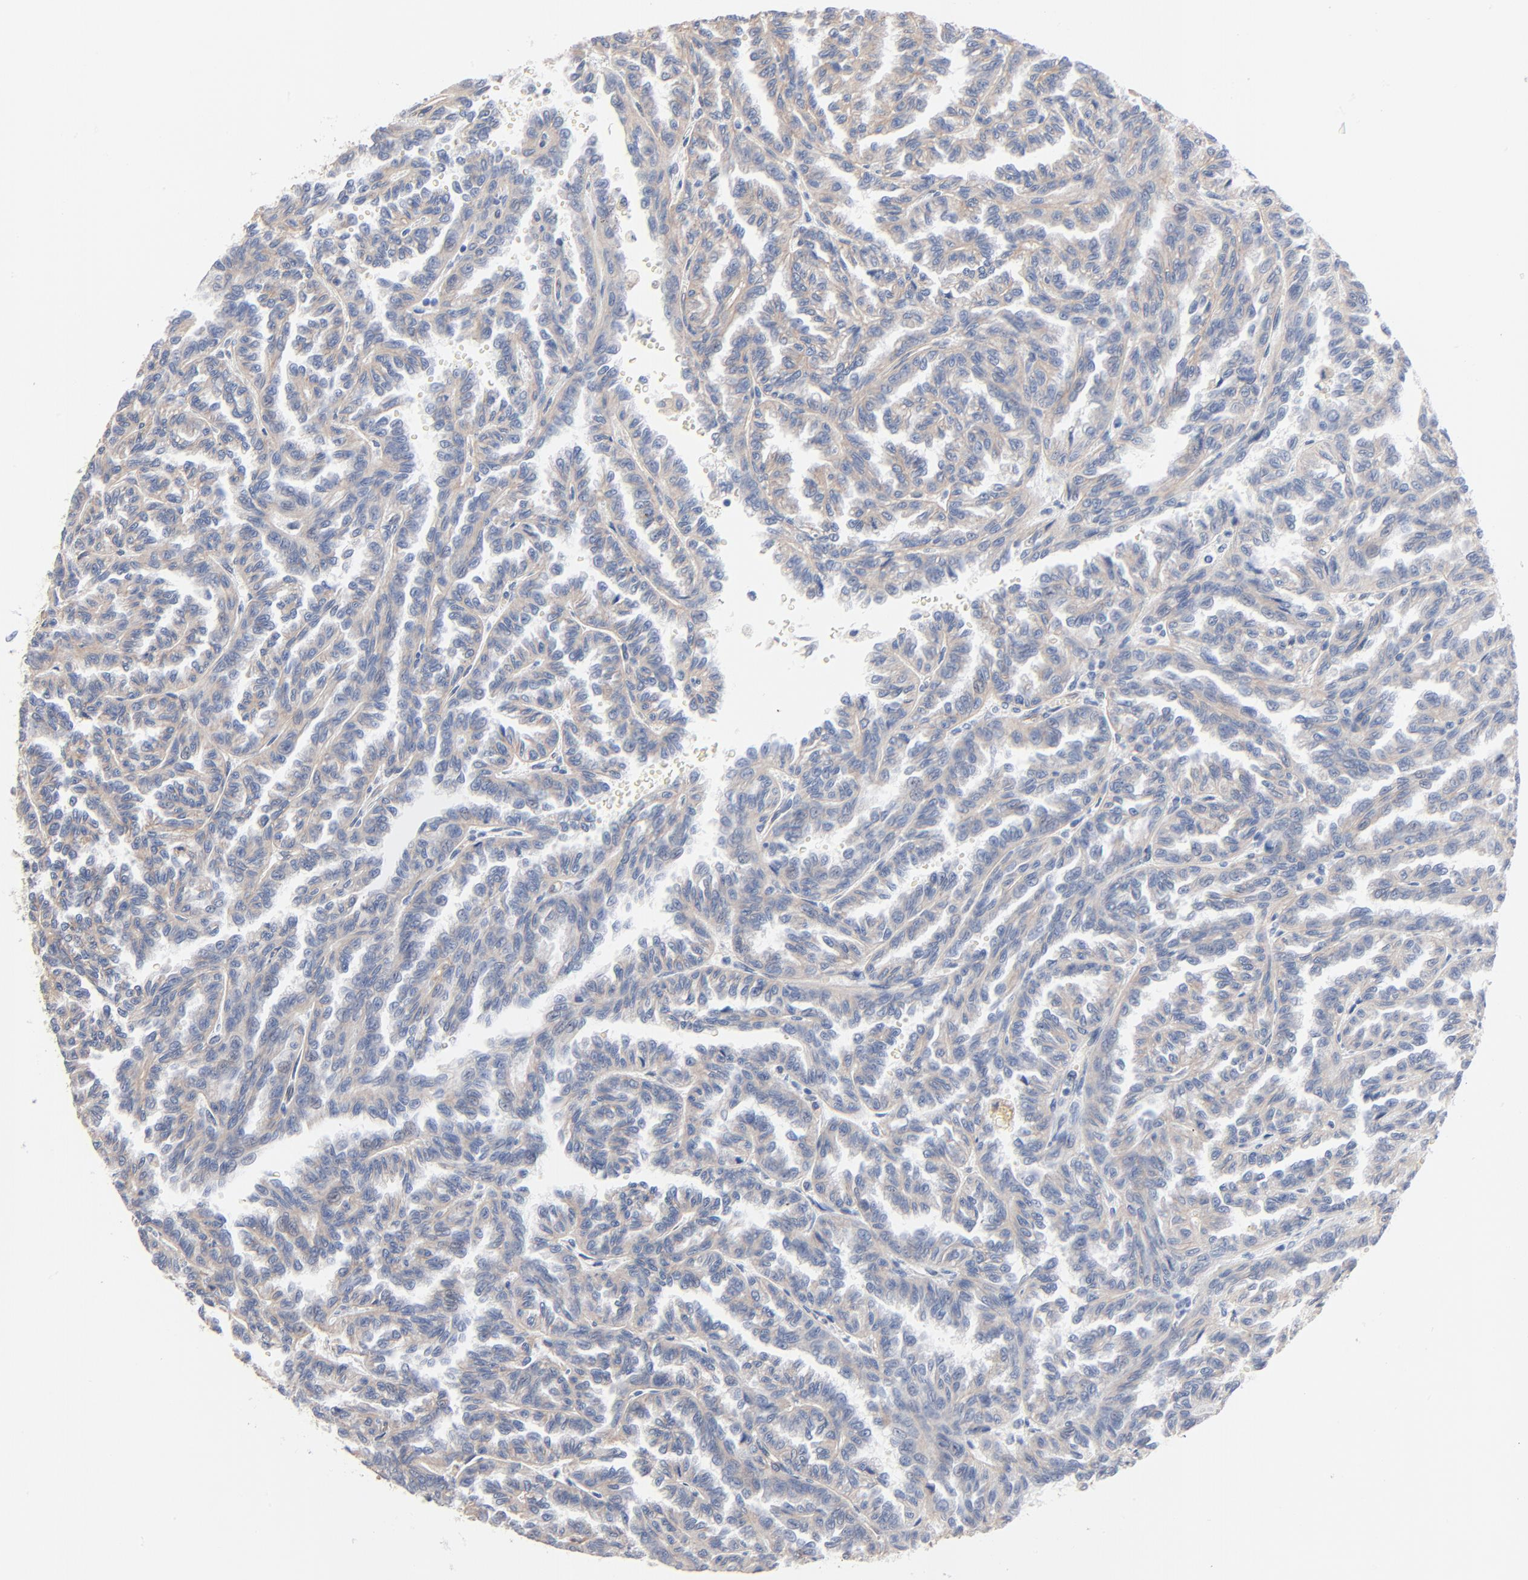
{"staining": {"intensity": "negative", "quantity": "none", "location": "none"}, "tissue": "renal cancer", "cell_type": "Tumor cells", "image_type": "cancer", "snomed": [{"axis": "morphology", "description": "Inflammation, NOS"}, {"axis": "morphology", "description": "Adenocarcinoma, NOS"}, {"axis": "topography", "description": "Kidney"}], "caption": "The image reveals no significant staining in tumor cells of renal adenocarcinoma.", "gene": "ABCD4", "patient": {"sex": "male", "age": 68}}